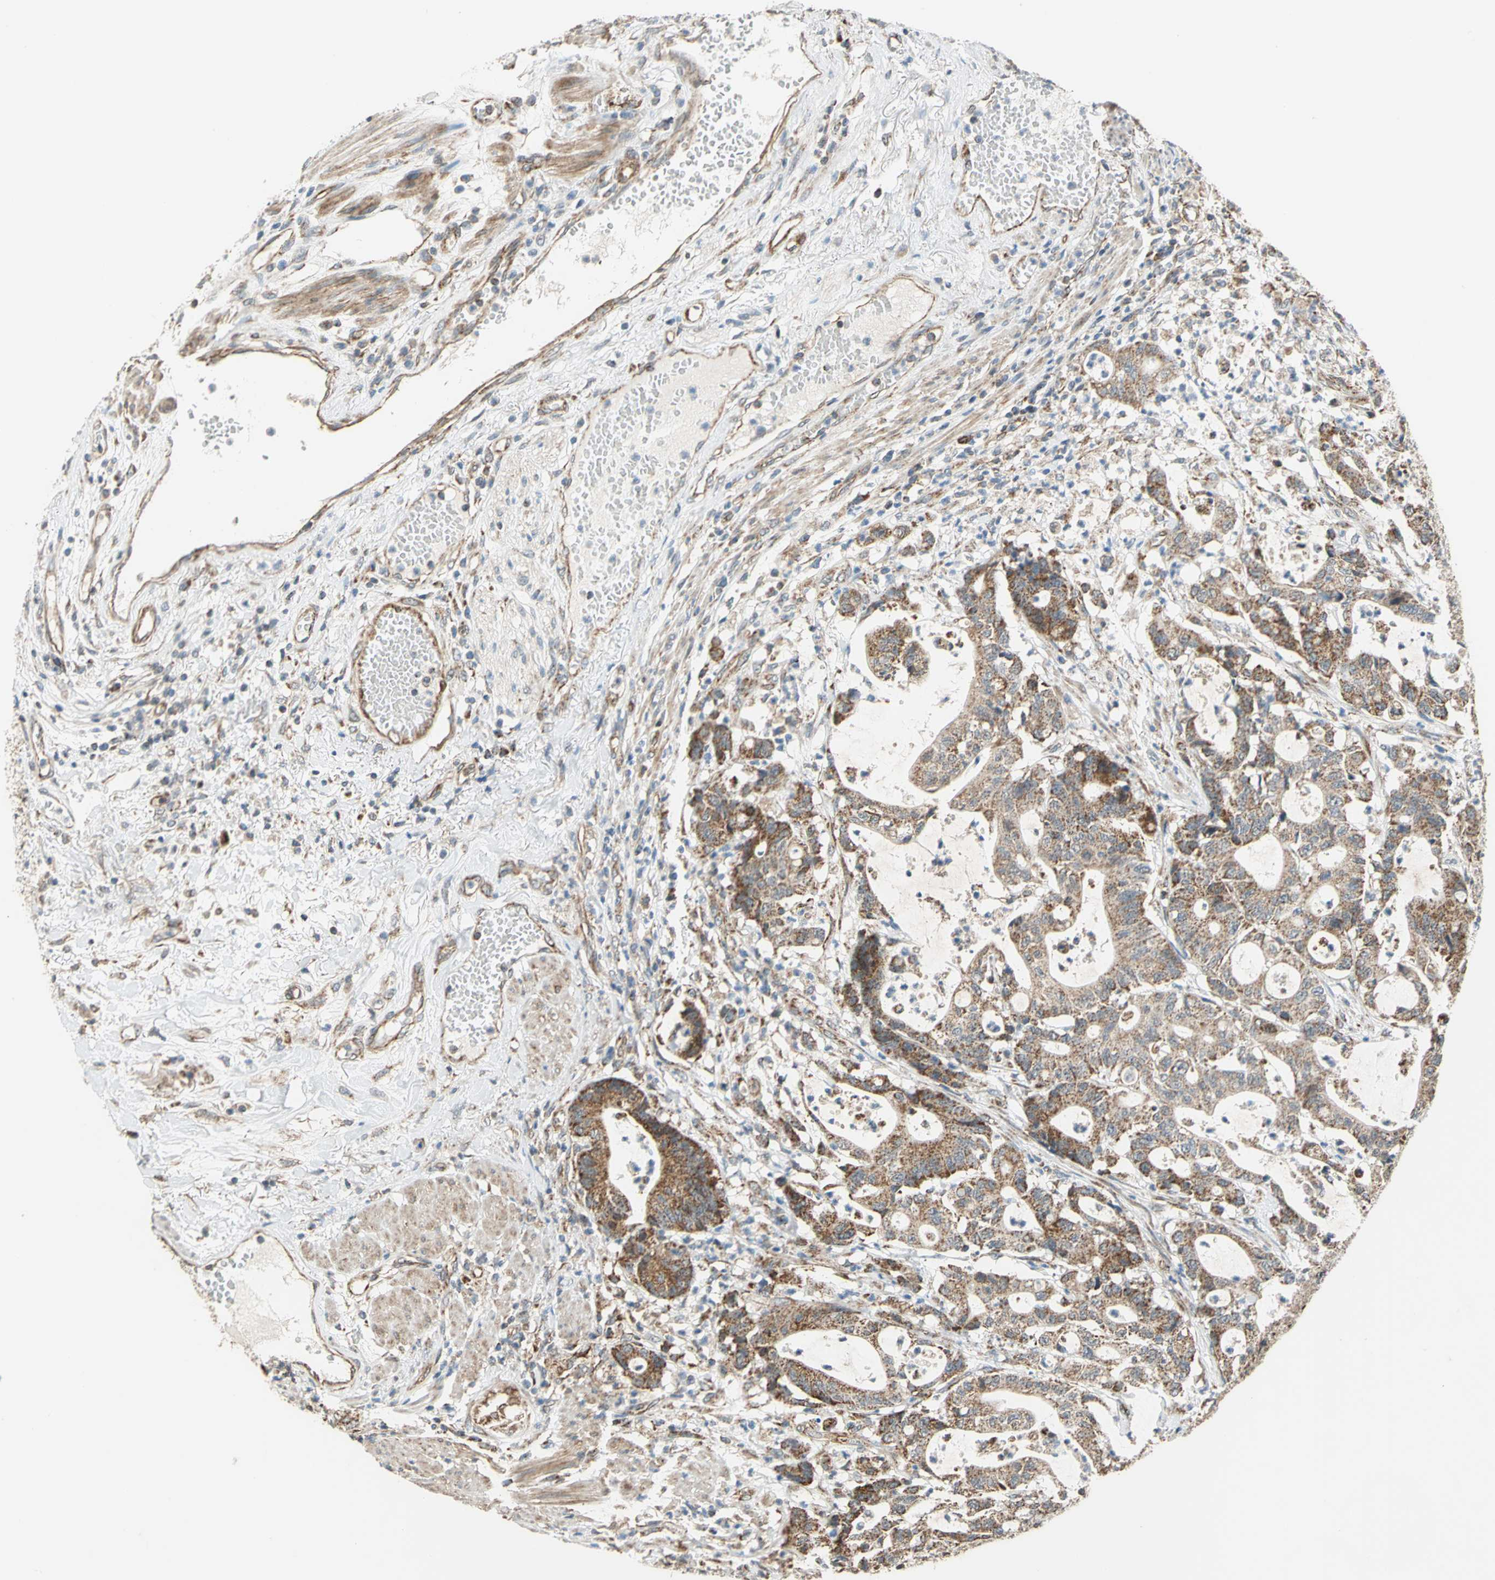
{"staining": {"intensity": "moderate", "quantity": ">75%", "location": "cytoplasmic/membranous"}, "tissue": "colorectal cancer", "cell_type": "Tumor cells", "image_type": "cancer", "snomed": [{"axis": "morphology", "description": "Adenocarcinoma, NOS"}, {"axis": "topography", "description": "Colon"}], "caption": "The immunohistochemical stain highlights moderate cytoplasmic/membranous expression in tumor cells of adenocarcinoma (colorectal) tissue.", "gene": "MRPS22", "patient": {"sex": "female", "age": 84}}